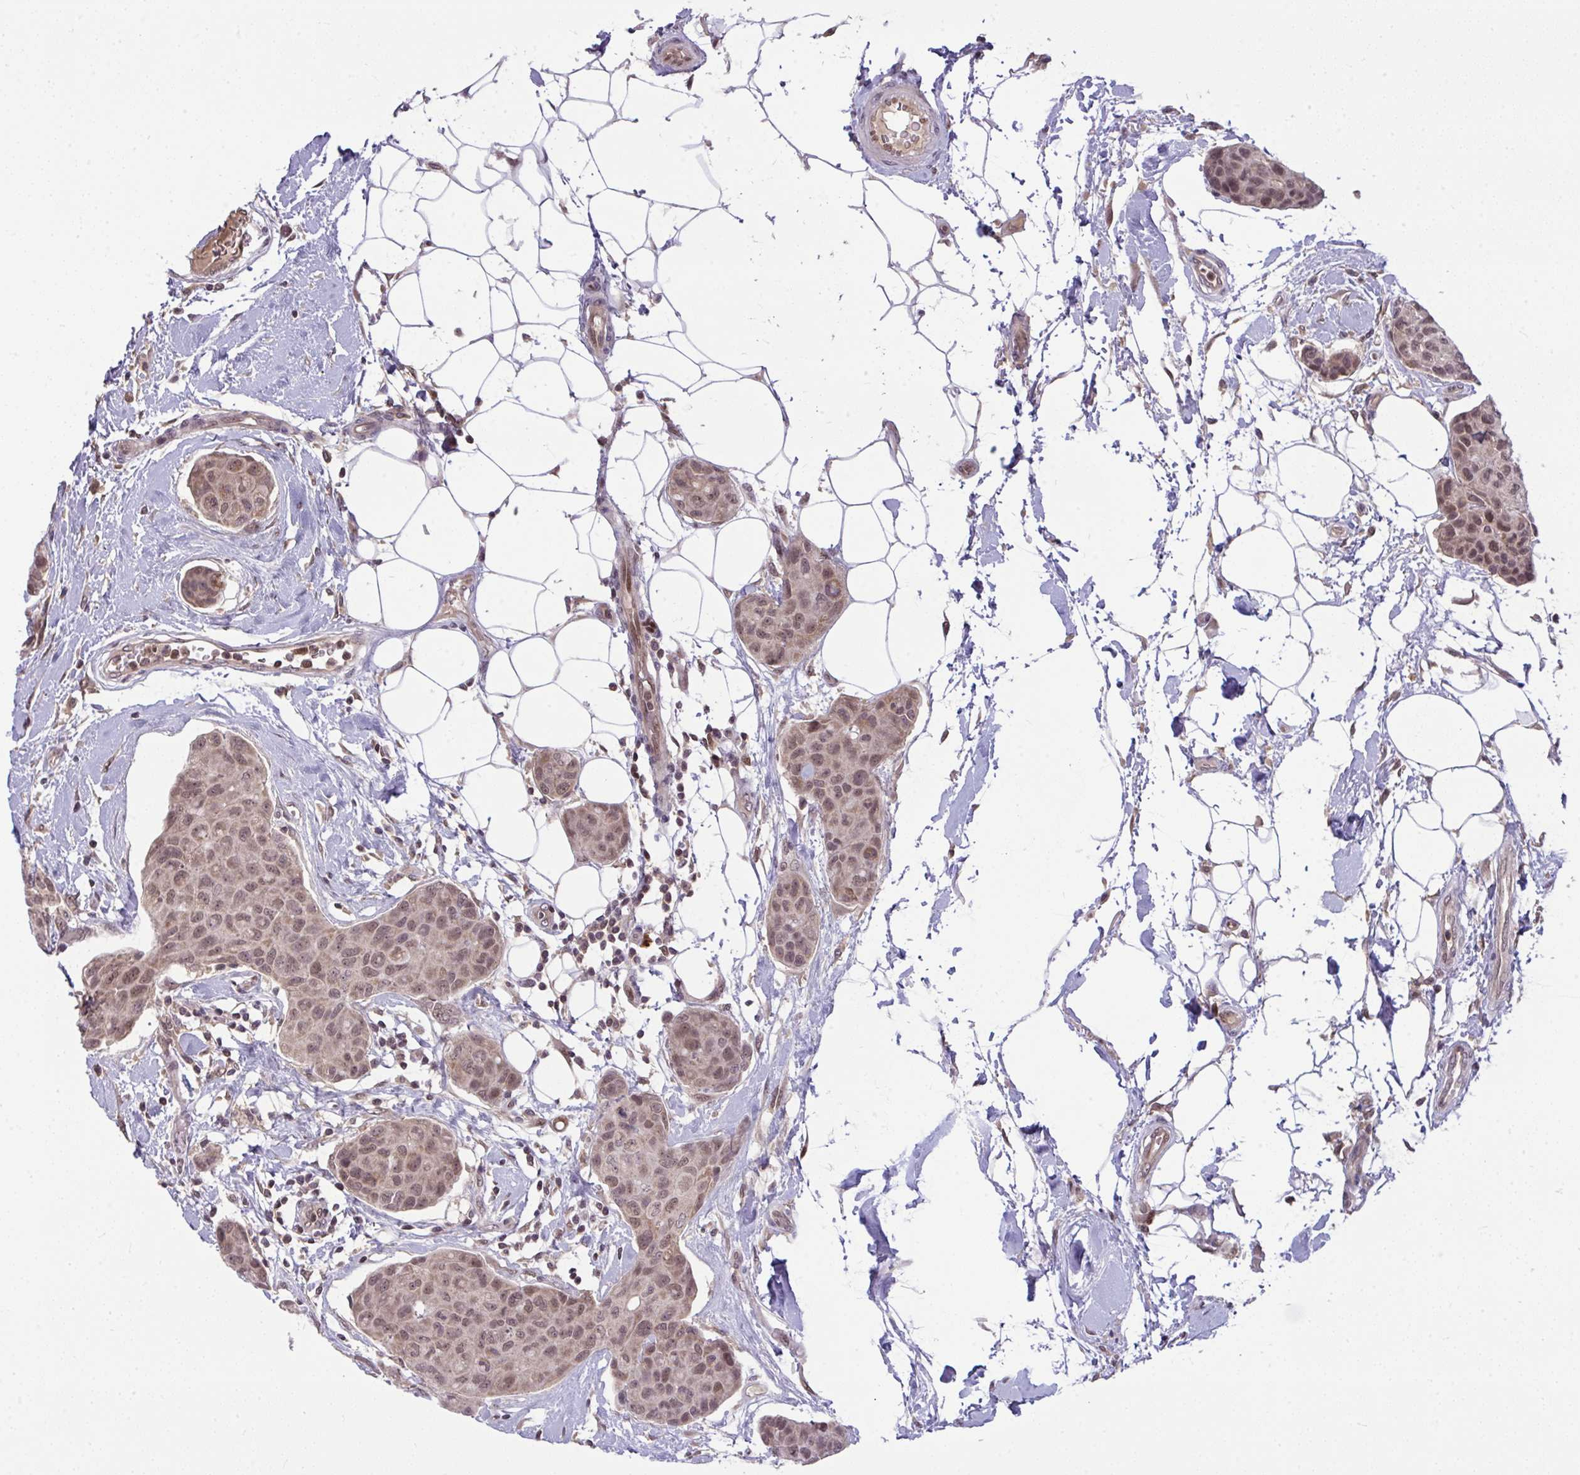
{"staining": {"intensity": "moderate", "quantity": ">75%", "location": "cytoplasmic/membranous,nuclear"}, "tissue": "breast cancer", "cell_type": "Tumor cells", "image_type": "cancer", "snomed": [{"axis": "morphology", "description": "Duct carcinoma"}, {"axis": "topography", "description": "Breast"}, {"axis": "topography", "description": "Lymph node"}], "caption": "Immunohistochemical staining of human breast cancer demonstrates medium levels of moderate cytoplasmic/membranous and nuclear protein staining in about >75% of tumor cells. (DAB (3,3'-diaminobenzidine) IHC with brightfield microscopy, high magnification).", "gene": "KLF2", "patient": {"sex": "female", "age": 80}}